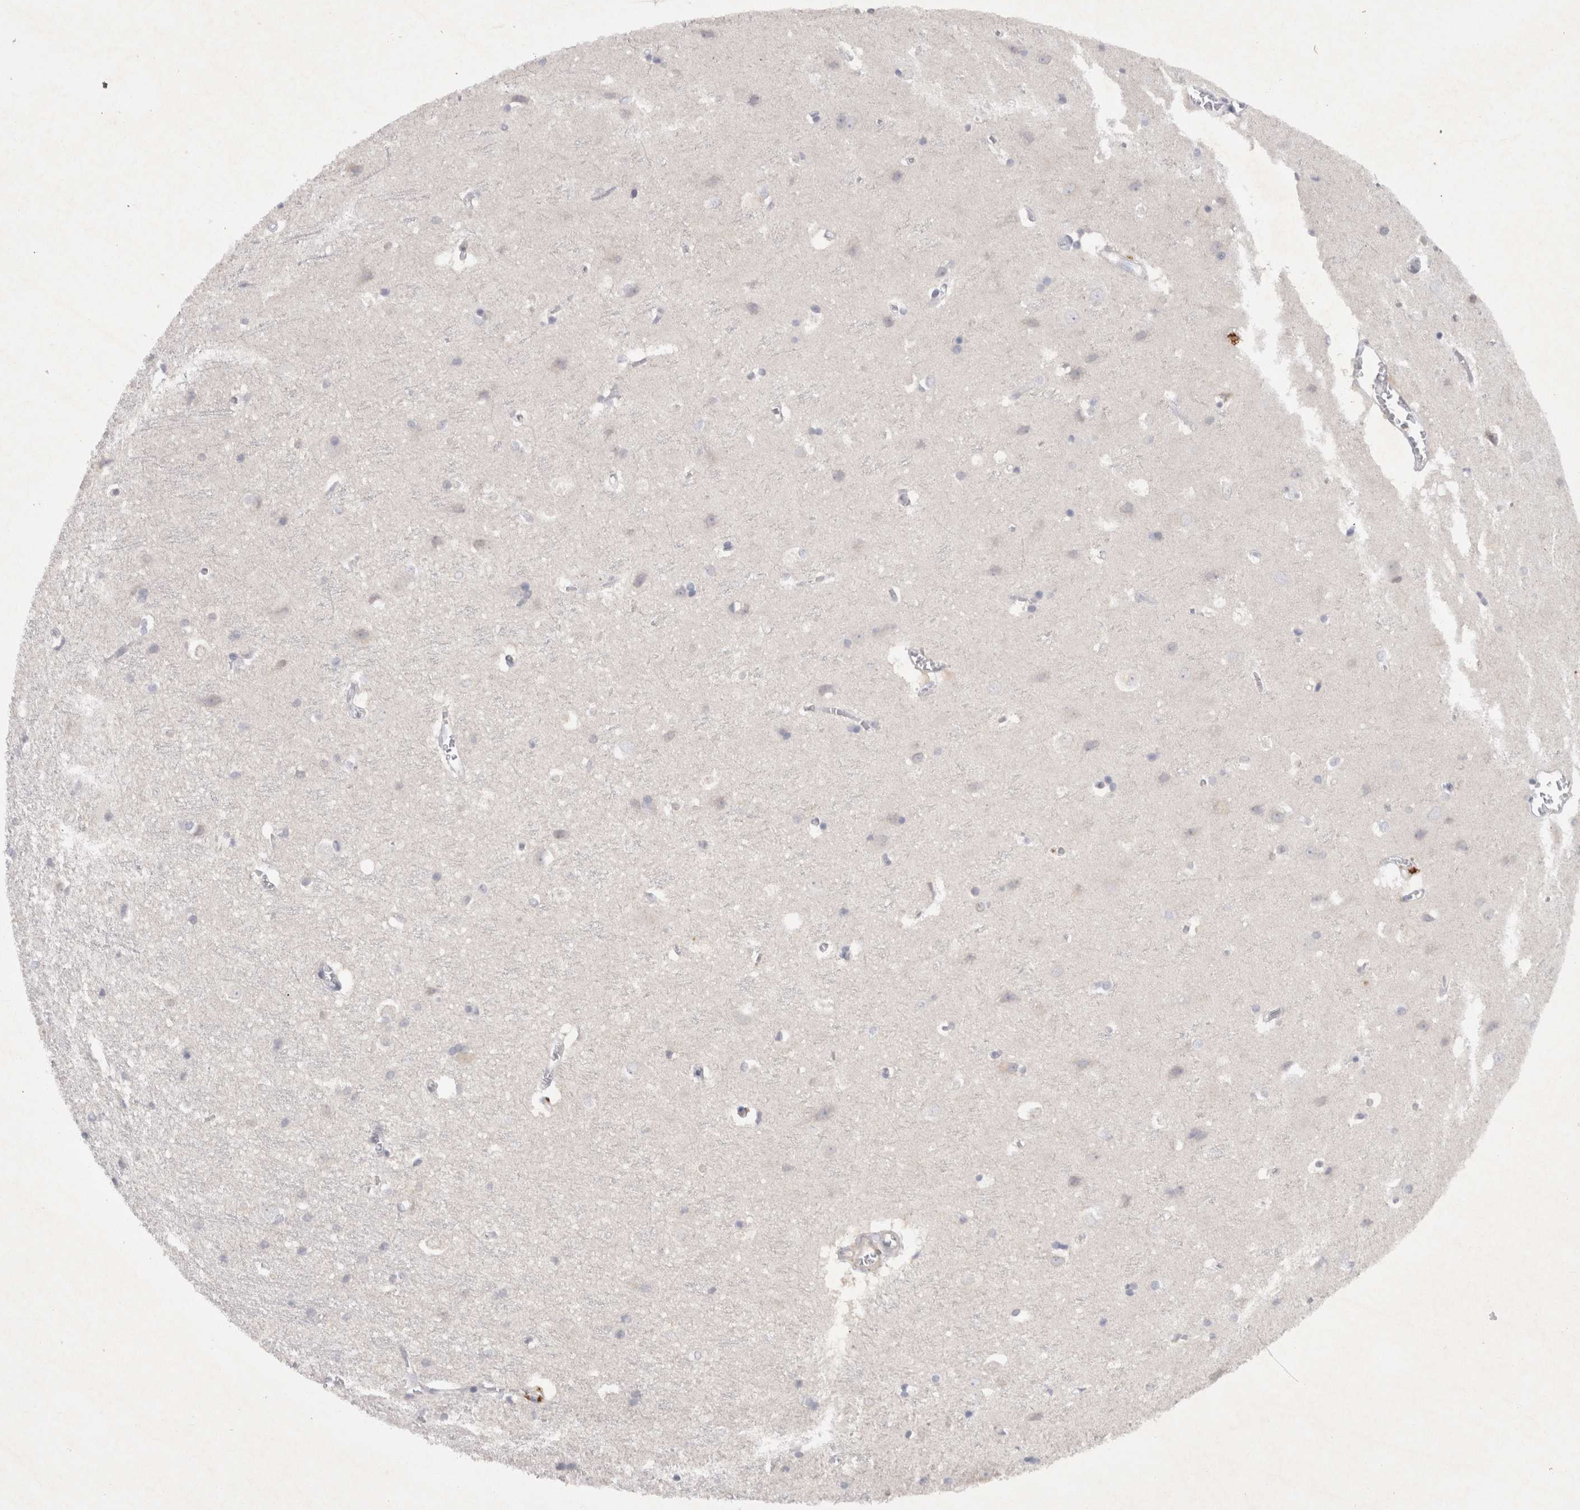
{"staining": {"intensity": "negative", "quantity": "none", "location": "none"}, "tissue": "cerebral cortex", "cell_type": "Endothelial cells", "image_type": "normal", "snomed": [{"axis": "morphology", "description": "Normal tissue, NOS"}, {"axis": "topography", "description": "Cerebral cortex"}], "caption": "Immunohistochemical staining of normal human cerebral cortex exhibits no significant staining in endothelial cells.", "gene": "BZW2", "patient": {"sex": "male", "age": 54}}